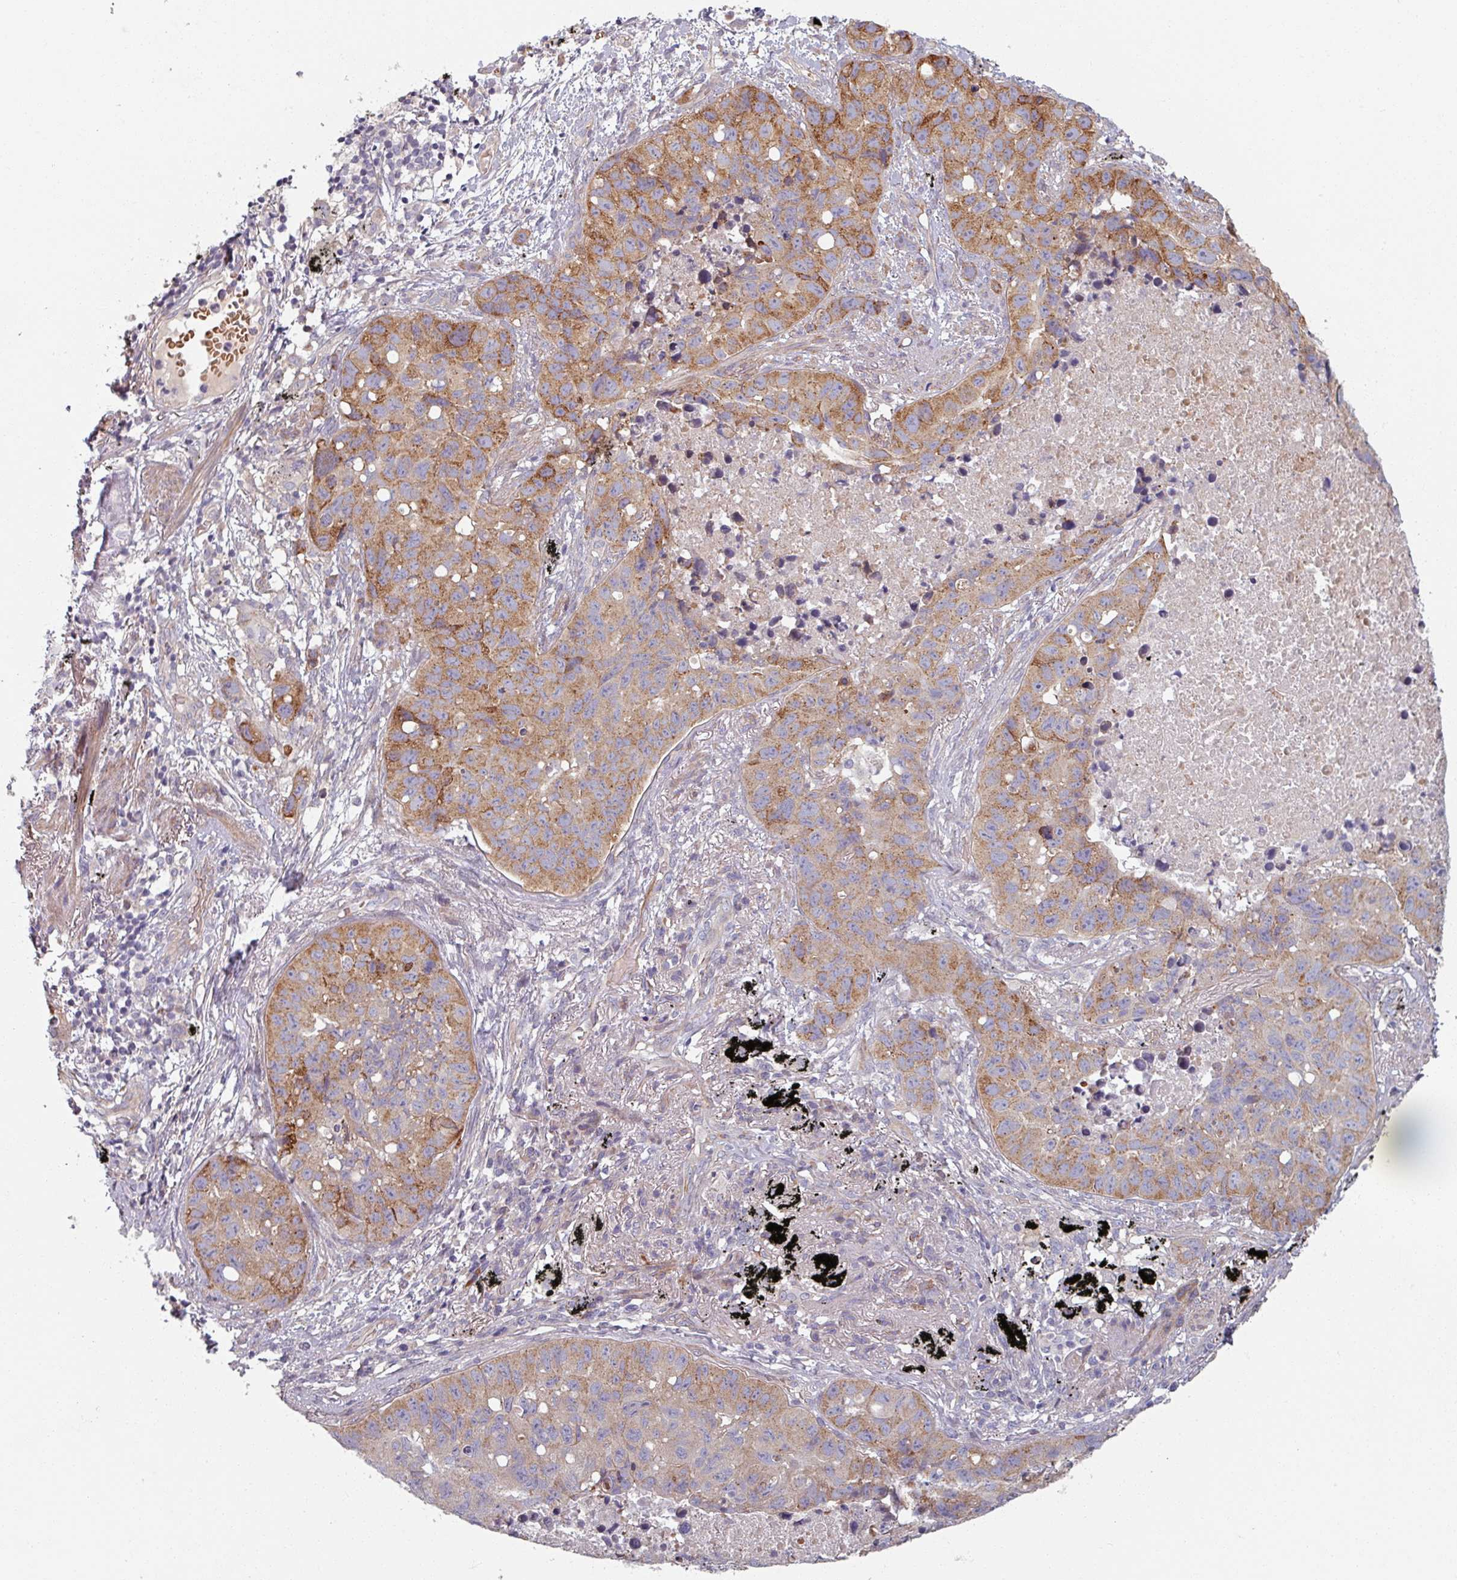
{"staining": {"intensity": "moderate", "quantity": ">75%", "location": "cytoplasmic/membranous"}, "tissue": "lung cancer", "cell_type": "Tumor cells", "image_type": "cancer", "snomed": [{"axis": "morphology", "description": "Squamous cell carcinoma, NOS"}, {"axis": "topography", "description": "Lung"}], "caption": "Lung cancer stained with DAB (3,3'-diaminobenzidine) immunohistochemistry displays medium levels of moderate cytoplasmic/membranous staining in about >75% of tumor cells. Immunohistochemistry stains the protein in brown and the nuclei are stained blue.", "gene": "C4BPB", "patient": {"sex": "male", "age": 60}}